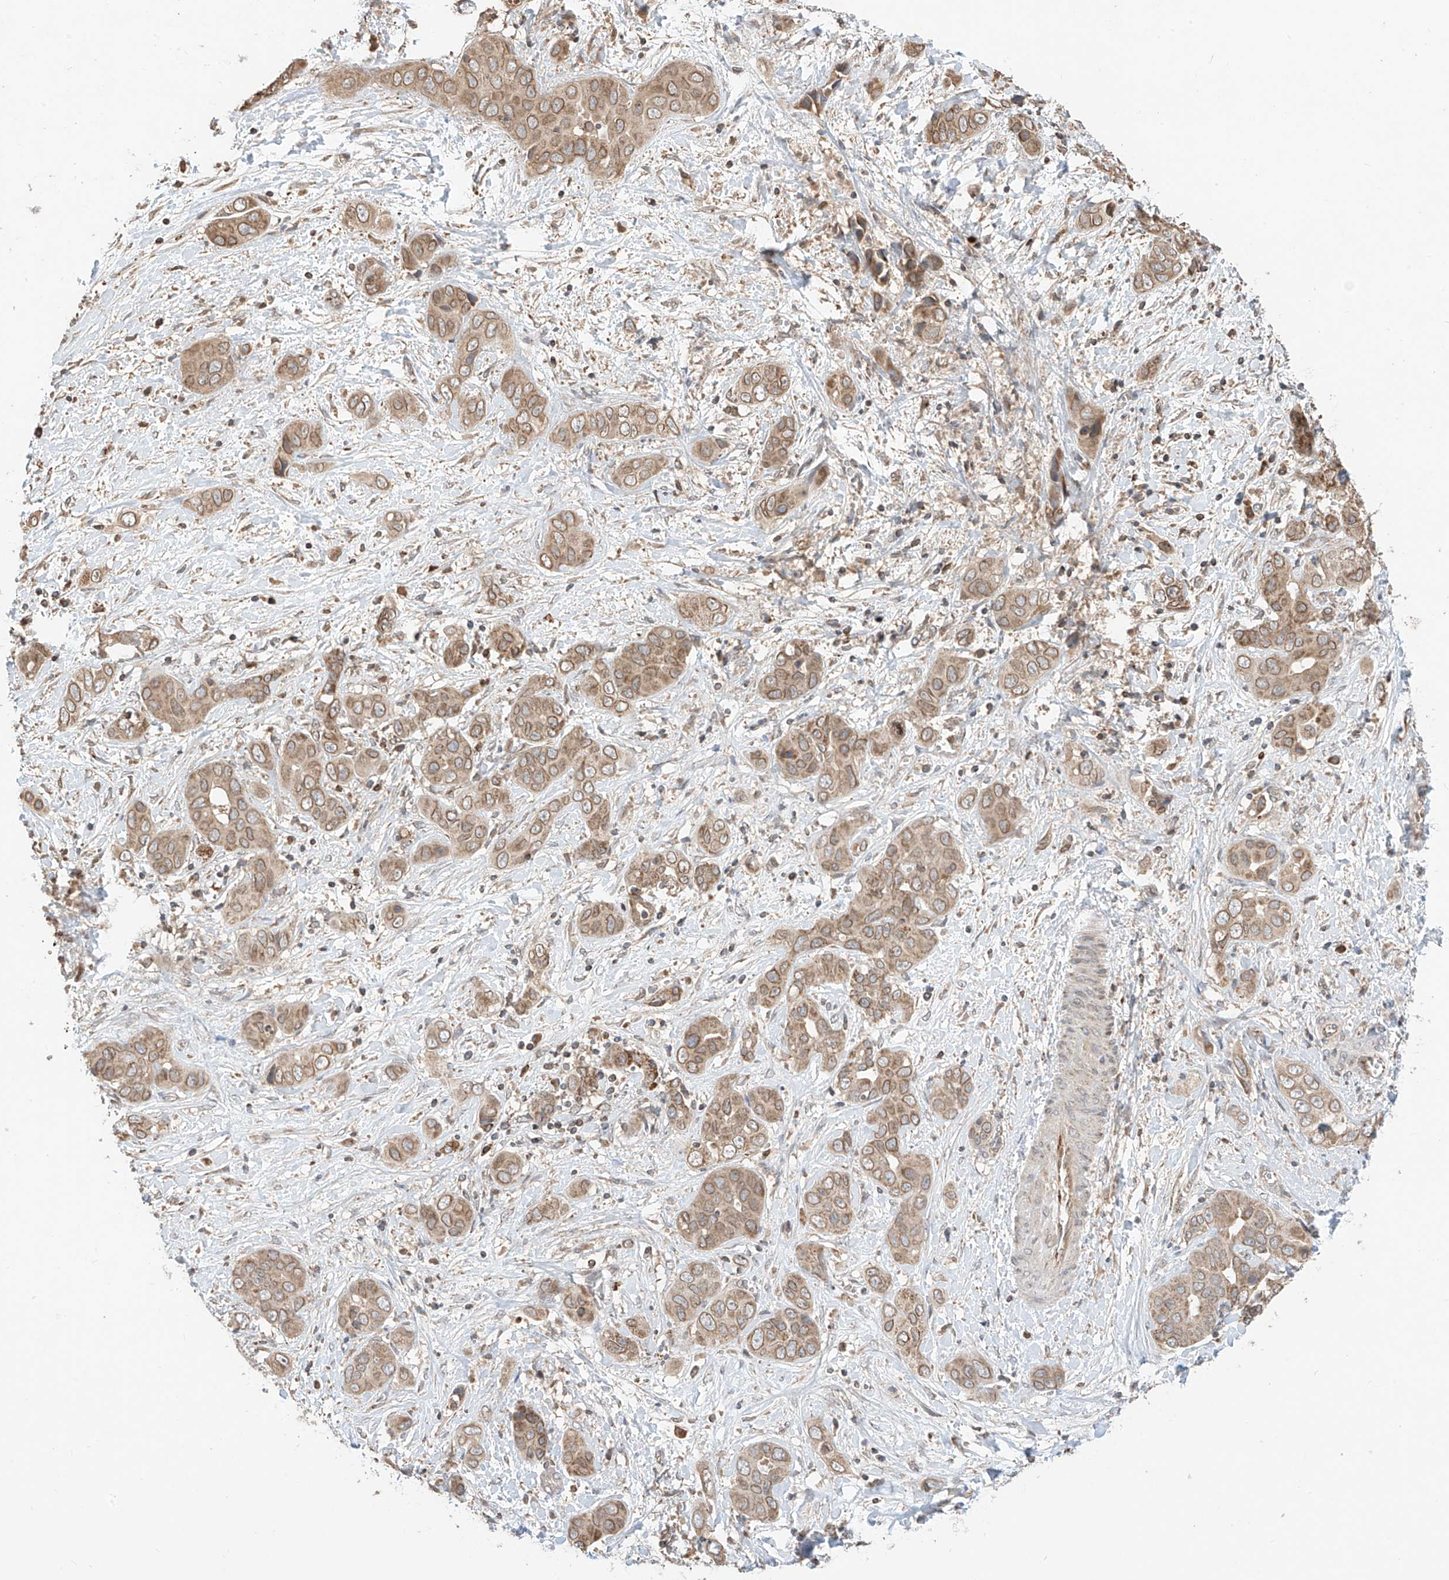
{"staining": {"intensity": "weak", "quantity": ">75%", "location": "cytoplasmic/membranous,nuclear"}, "tissue": "liver cancer", "cell_type": "Tumor cells", "image_type": "cancer", "snomed": [{"axis": "morphology", "description": "Cholangiocarcinoma"}, {"axis": "topography", "description": "Liver"}], "caption": "Liver cholangiocarcinoma stained for a protein shows weak cytoplasmic/membranous and nuclear positivity in tumor cells.", "gene": "AHCTF1", "patient": {"sex": "female", "age": 52}}